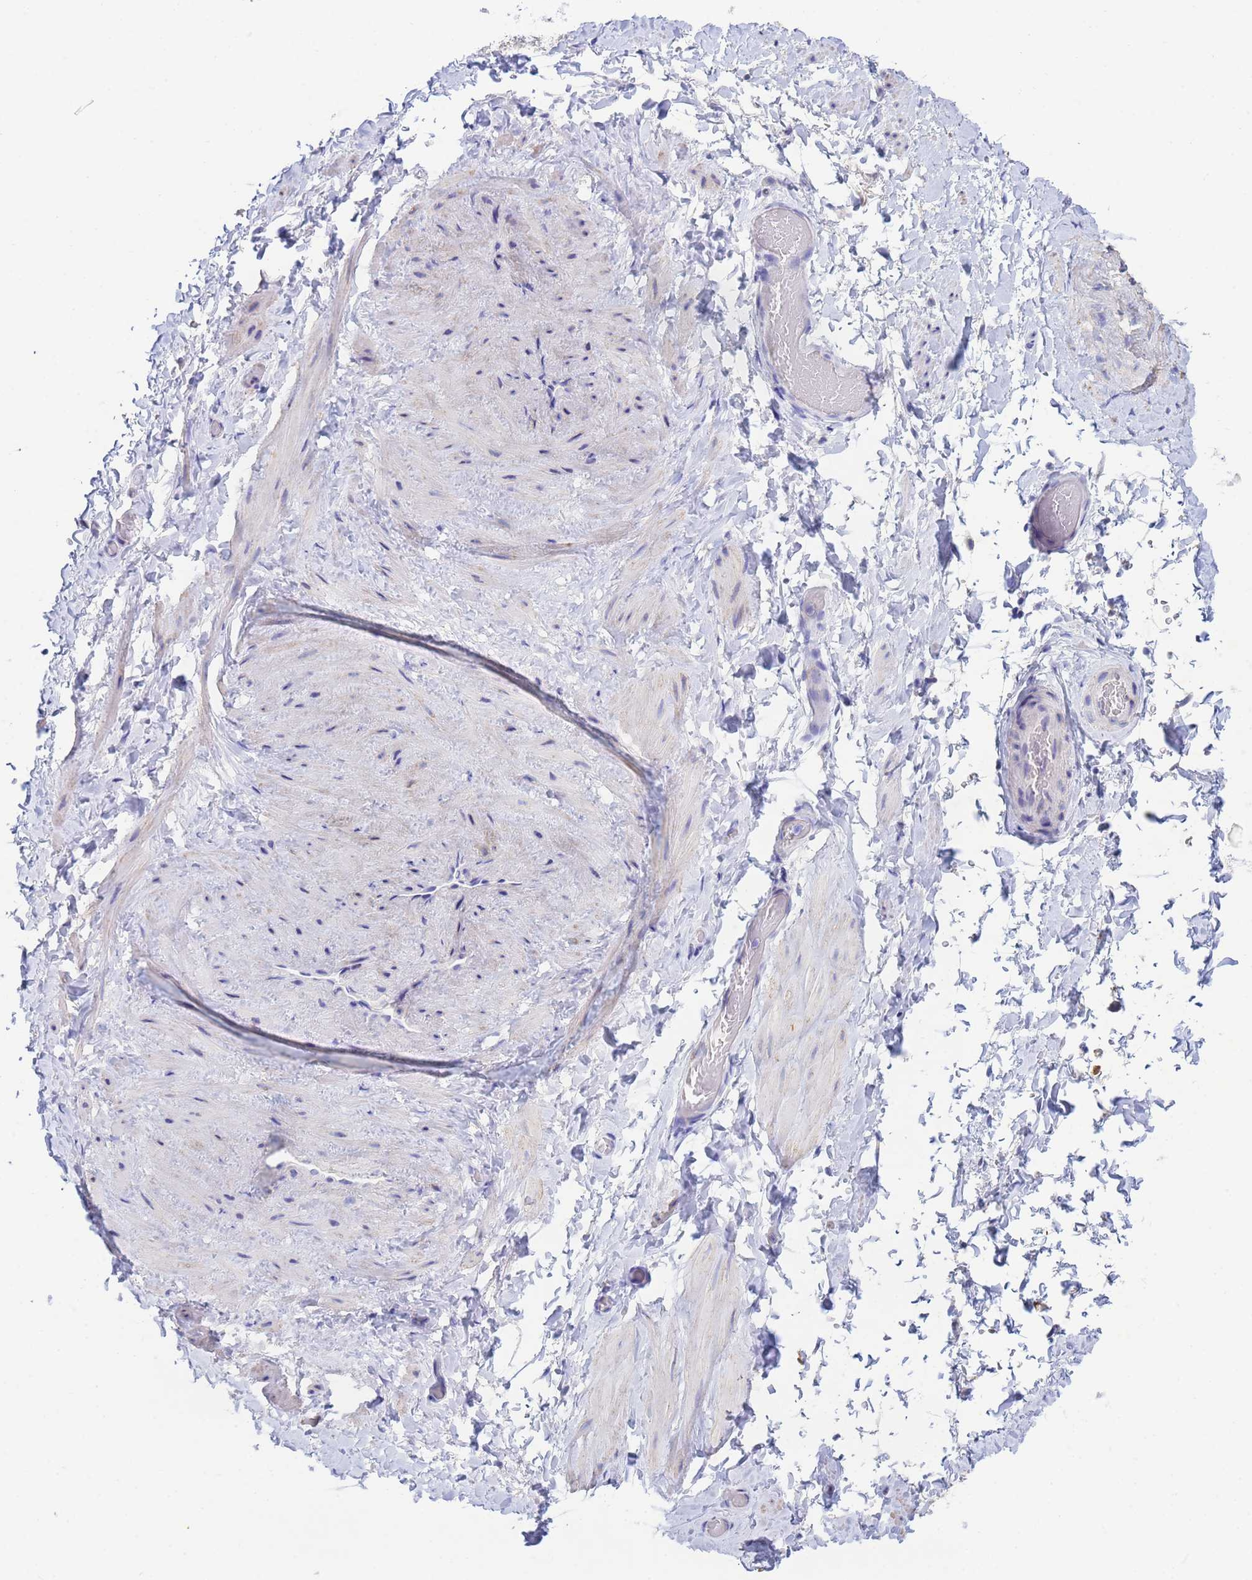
{"staining": {"intensity": "negative", "quantity": "none", "location": "none"}, "tissue": "adipose tissue", "cell_type": "Adipocytes", "image_type": "normal", "snomed": [{"axis": "morphology", "description": "Normal tissue, NOS"}, {"axis": "topography", "description": "Soft tissue"}, {"axis": "topography", "description": "Vascular tissue"}], "caption": "Adipocytes show no significant protein expression in unremarkable adipose tissue.", "gene": "CSTB", "patient": {"sex": "male", "age": 41}}